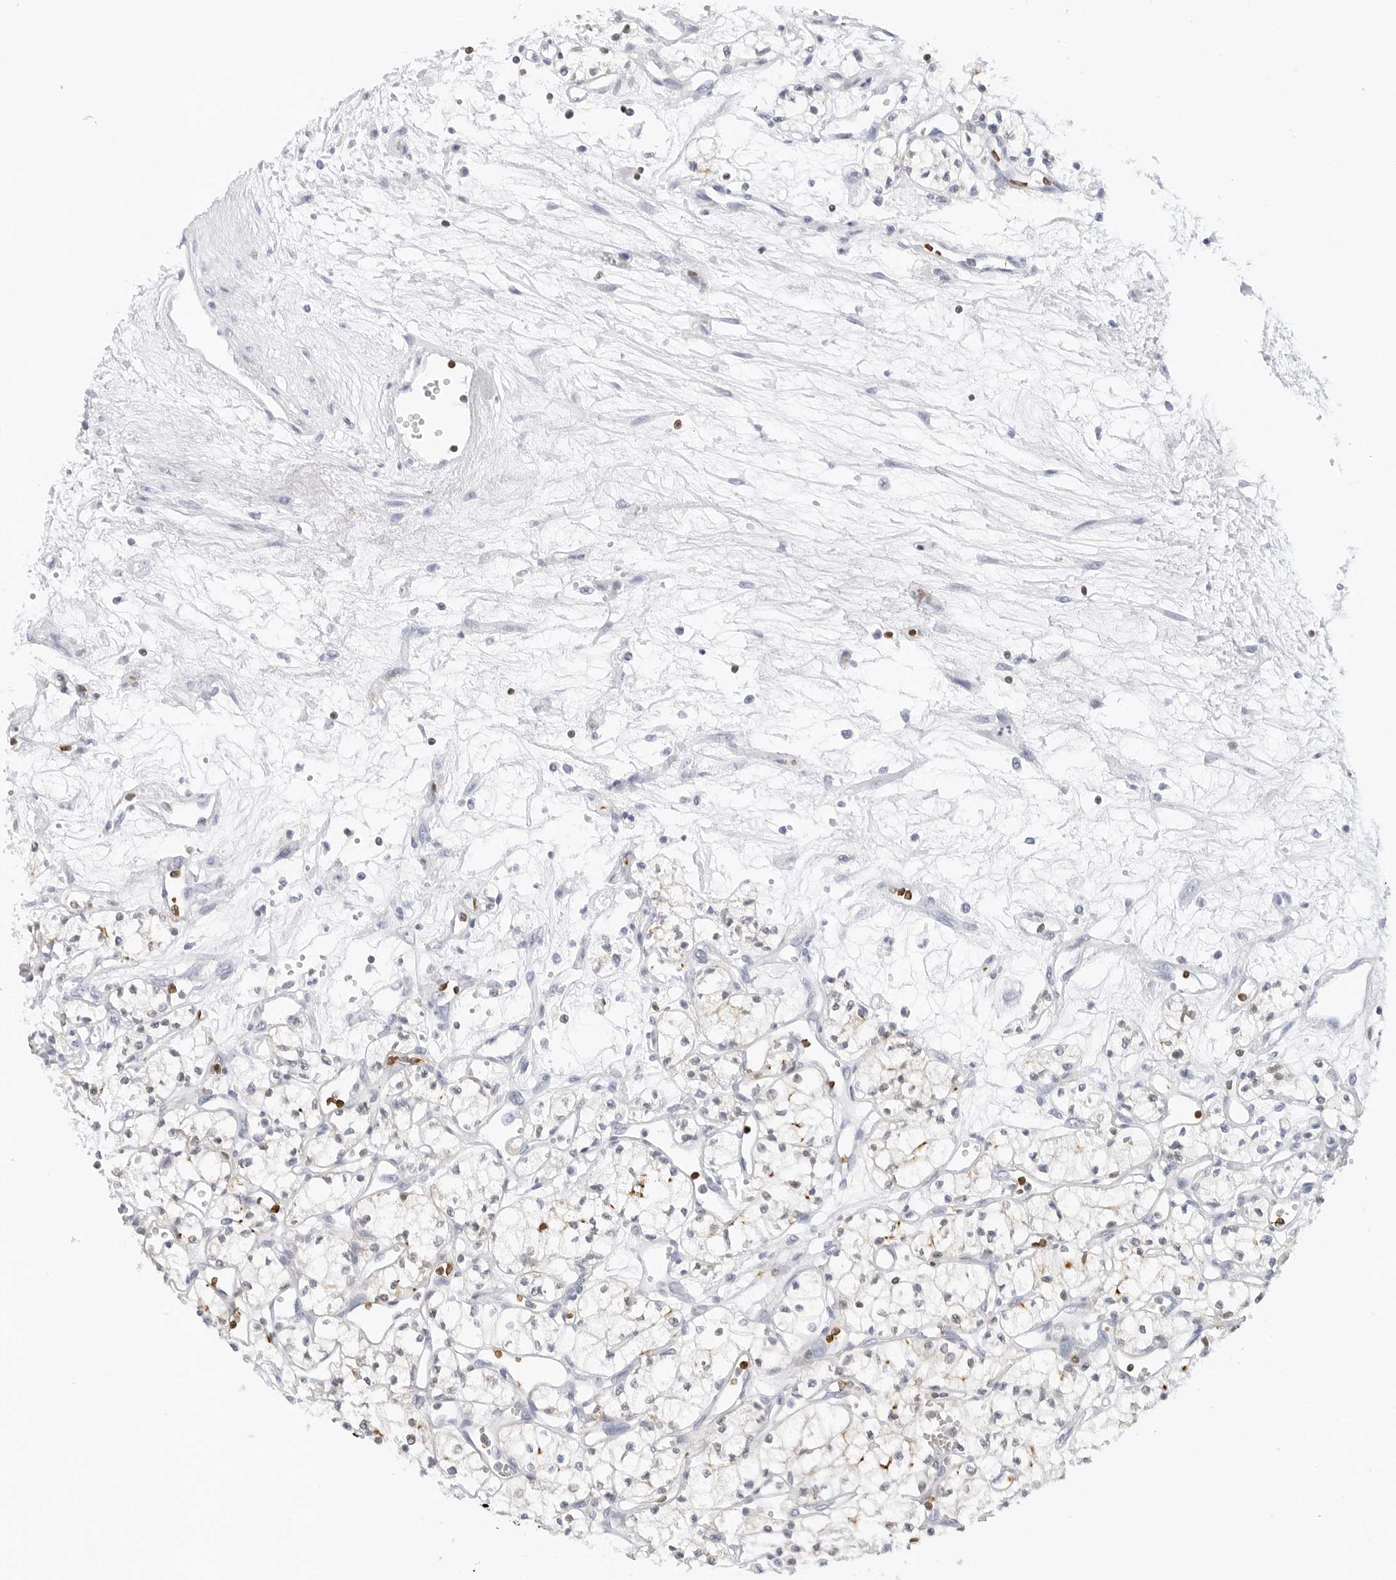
{"staining": {"intensity": "negative", "quantity": "none", "location": "none"}, "tissue": "renal cancer", "cell_type": "Tumor cells", "image_type": "cancer", "snomed": [{"axis": "morphology", "description": "Adenocarcinoma, NOS"}, {"axis": "topography", "description": "Kidney"}], "caption": "Tumor cells are negative for protein expression in human renal cancer (adenocarcinoma).", "gene": "SLC9A3R1", "patient": {"sex": "male", "age": 59}}